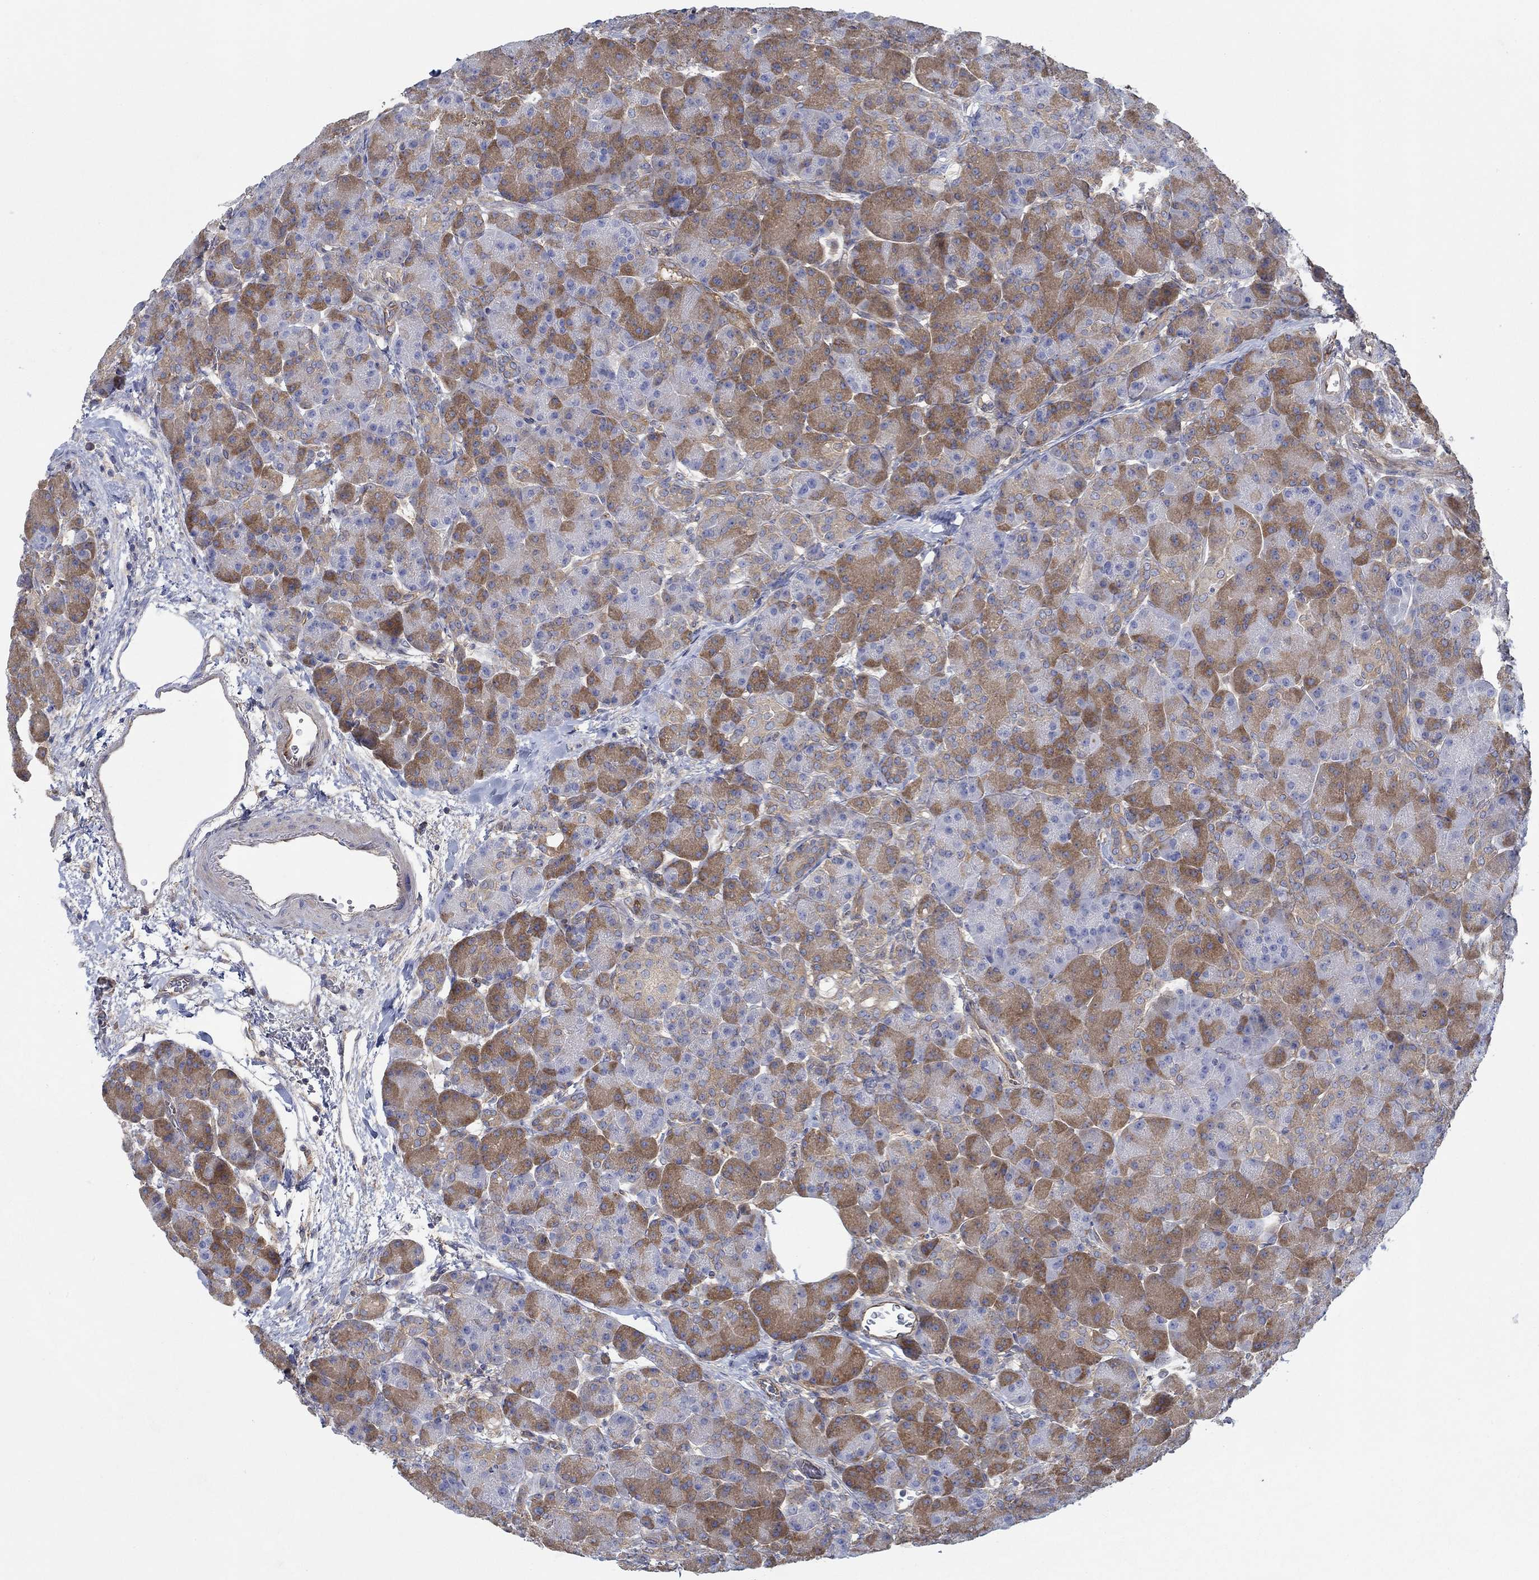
{"staining": {"intensity": "strong", "quantity": "25%-75%", "location": "cytoplasmic/membranous"}, "tissue": "pancreas", "cell_type": "Exocrine glandular cells", "image_type": "normal", "snomed": [{"axis": "morphology", "description": "Normal tissue, NOS"}, {"axis": "topography", "description": "Pancreas"}], "caption": "Protein expression analysis of normal pancreas reveals strong cytoplasmic/membranous expression in about 25%-75% of exocrine glandular cells. (IHC, brightfield microscopy, high magnification).", "gene": "SPAG9", "patient": {"sex": "female", "age": 63}}